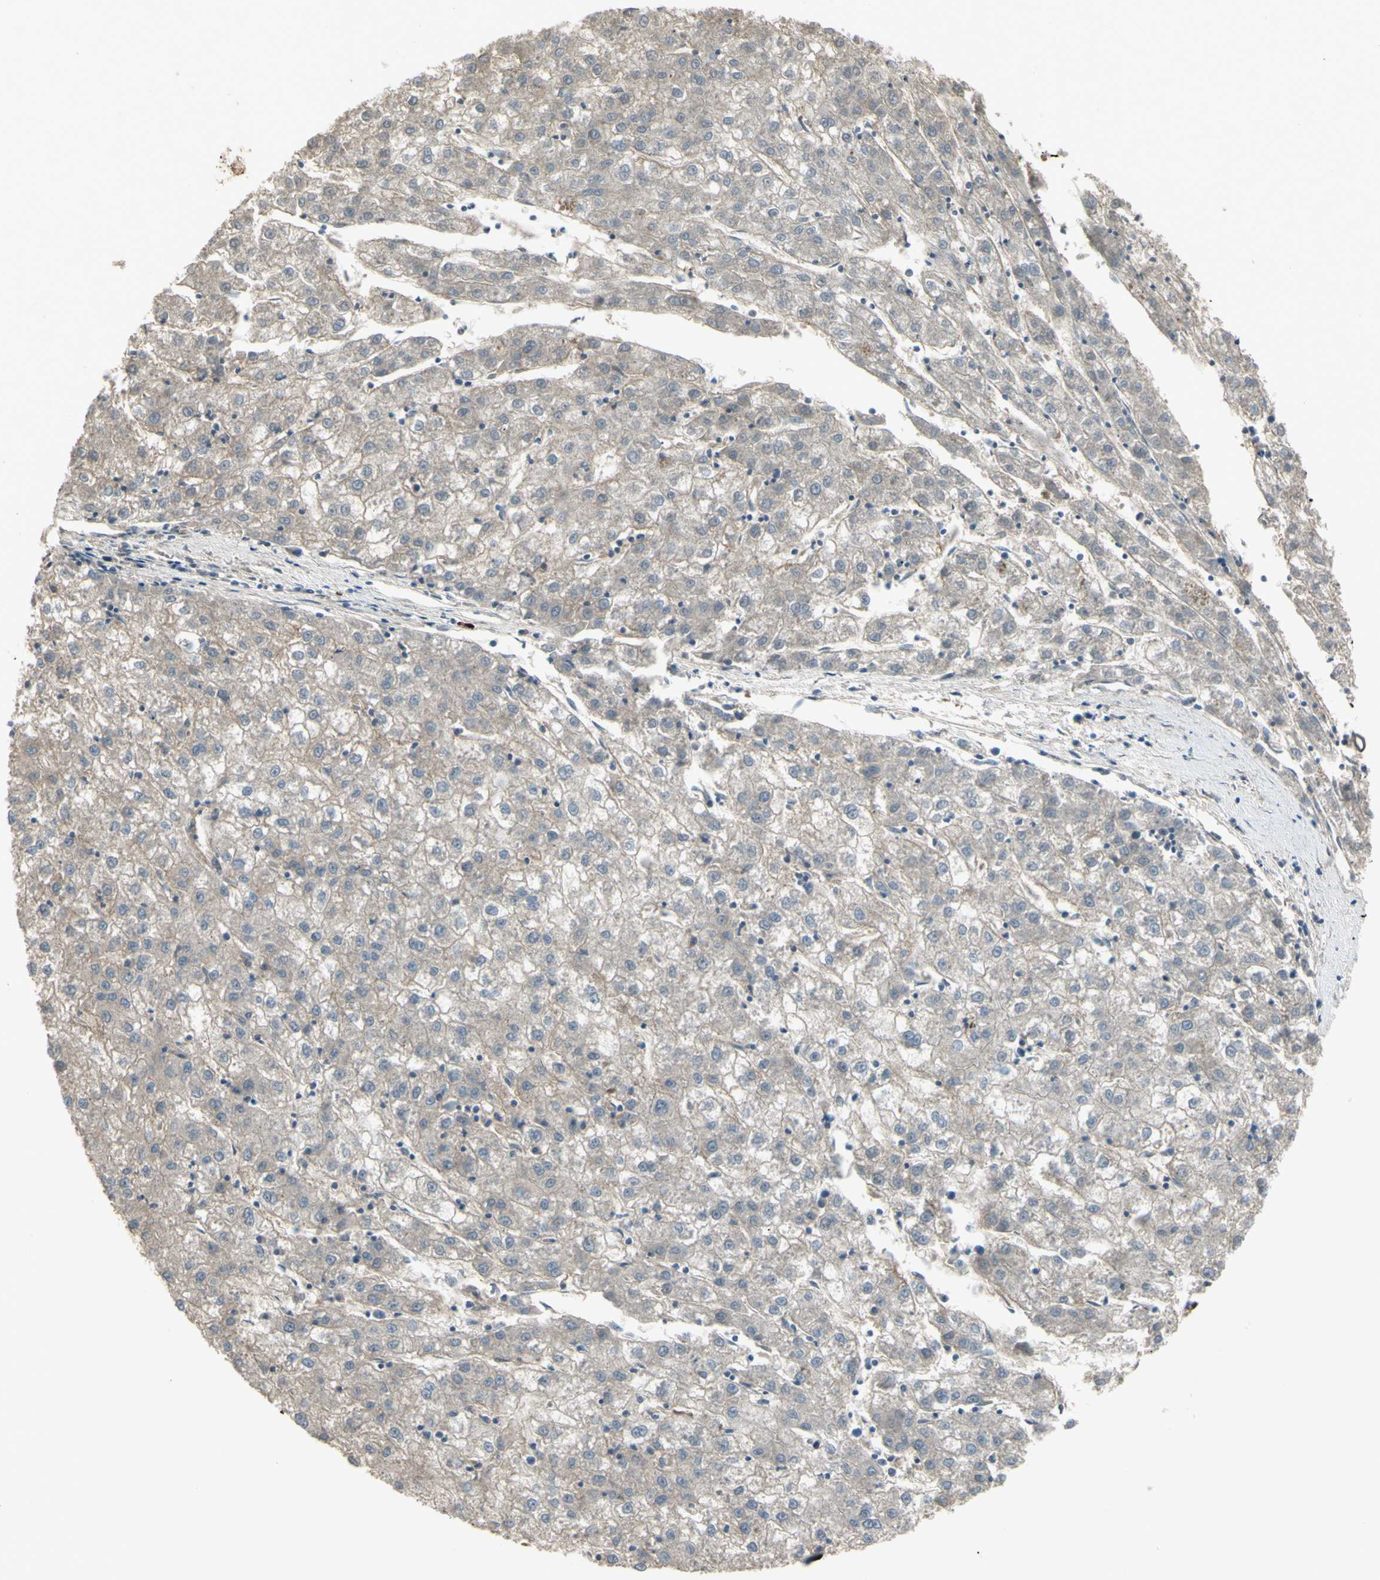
{"staining": {"intensity": "negative", "quantity": "none", "location": "none"}, "tissue": "liver cancer", "cell_type": "Tumor cells", "image_type": "cancer", "snomed": [{"axis": "morphology", "description": "Carcinoma, Hepatocellular, NOS"}, {"axis": "topography", "description": "Liver"}], "caption": "This is an IHC photomicrograph of liver hepatocellular carcinoma. There is no expression in tumor cells.", "gene": "CD276", "patient": {"sex": "male", "age": 72}}